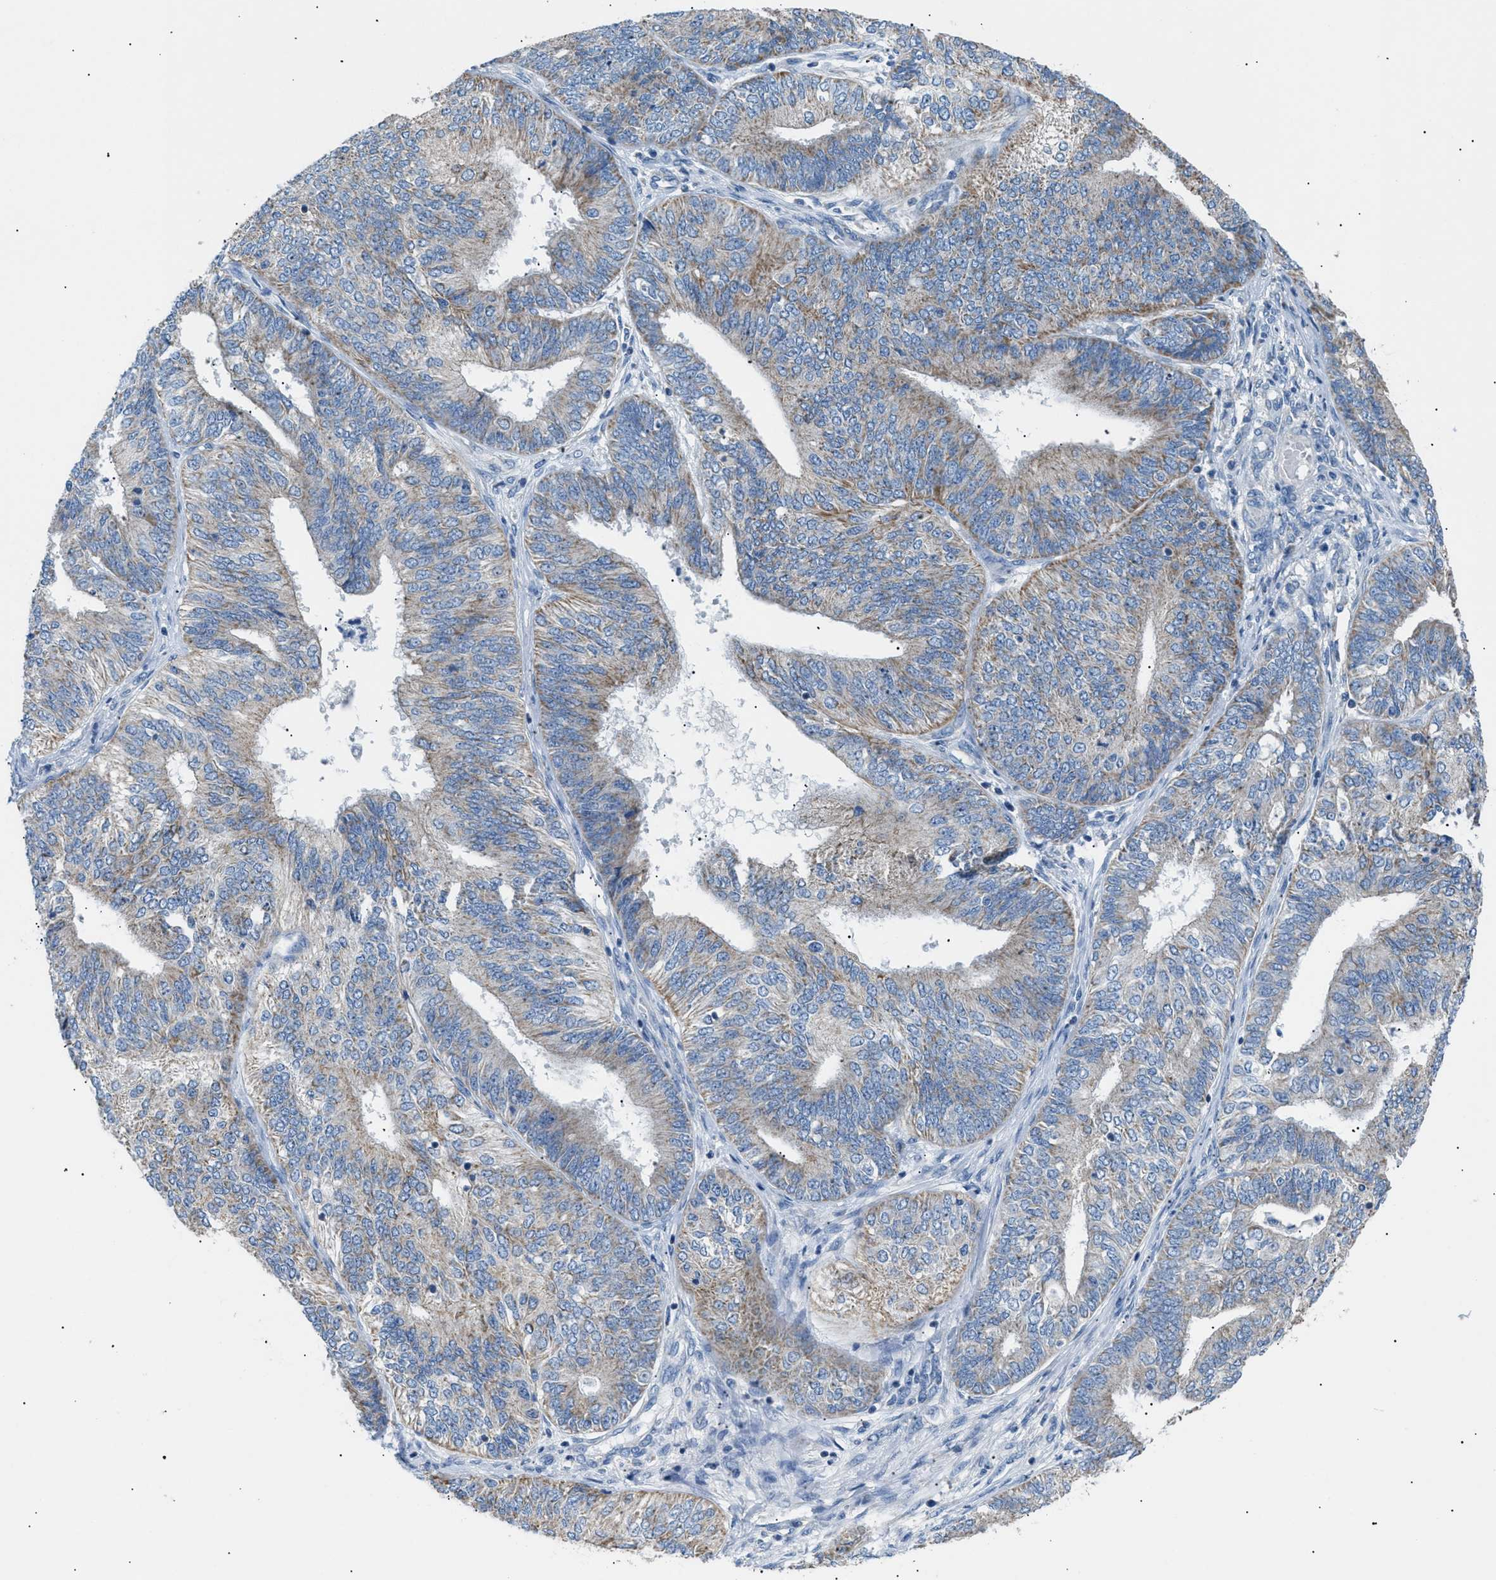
{"staining": {"intensity": "weak", "quantity": "25%-75%", "location": "cytoplasmic/membranous"}, "tissue": "endometrial cancer", "cell_type": "Tumor cells", "image_type": "cancer", "snomed": [{"axis": "morphology", "description": "Adenocarcinoma, NOS"}, {"axis": "topography", "description": "Endometrium"}], "caption": "Protein positivity by IHC displays weak cytoplasmic/membranous expression in about 25%-75% of tumor cells in adenocarcinoma (endometrial).", "gene": "ILDR1", "patient": {"sex": "female", "age": 58}}